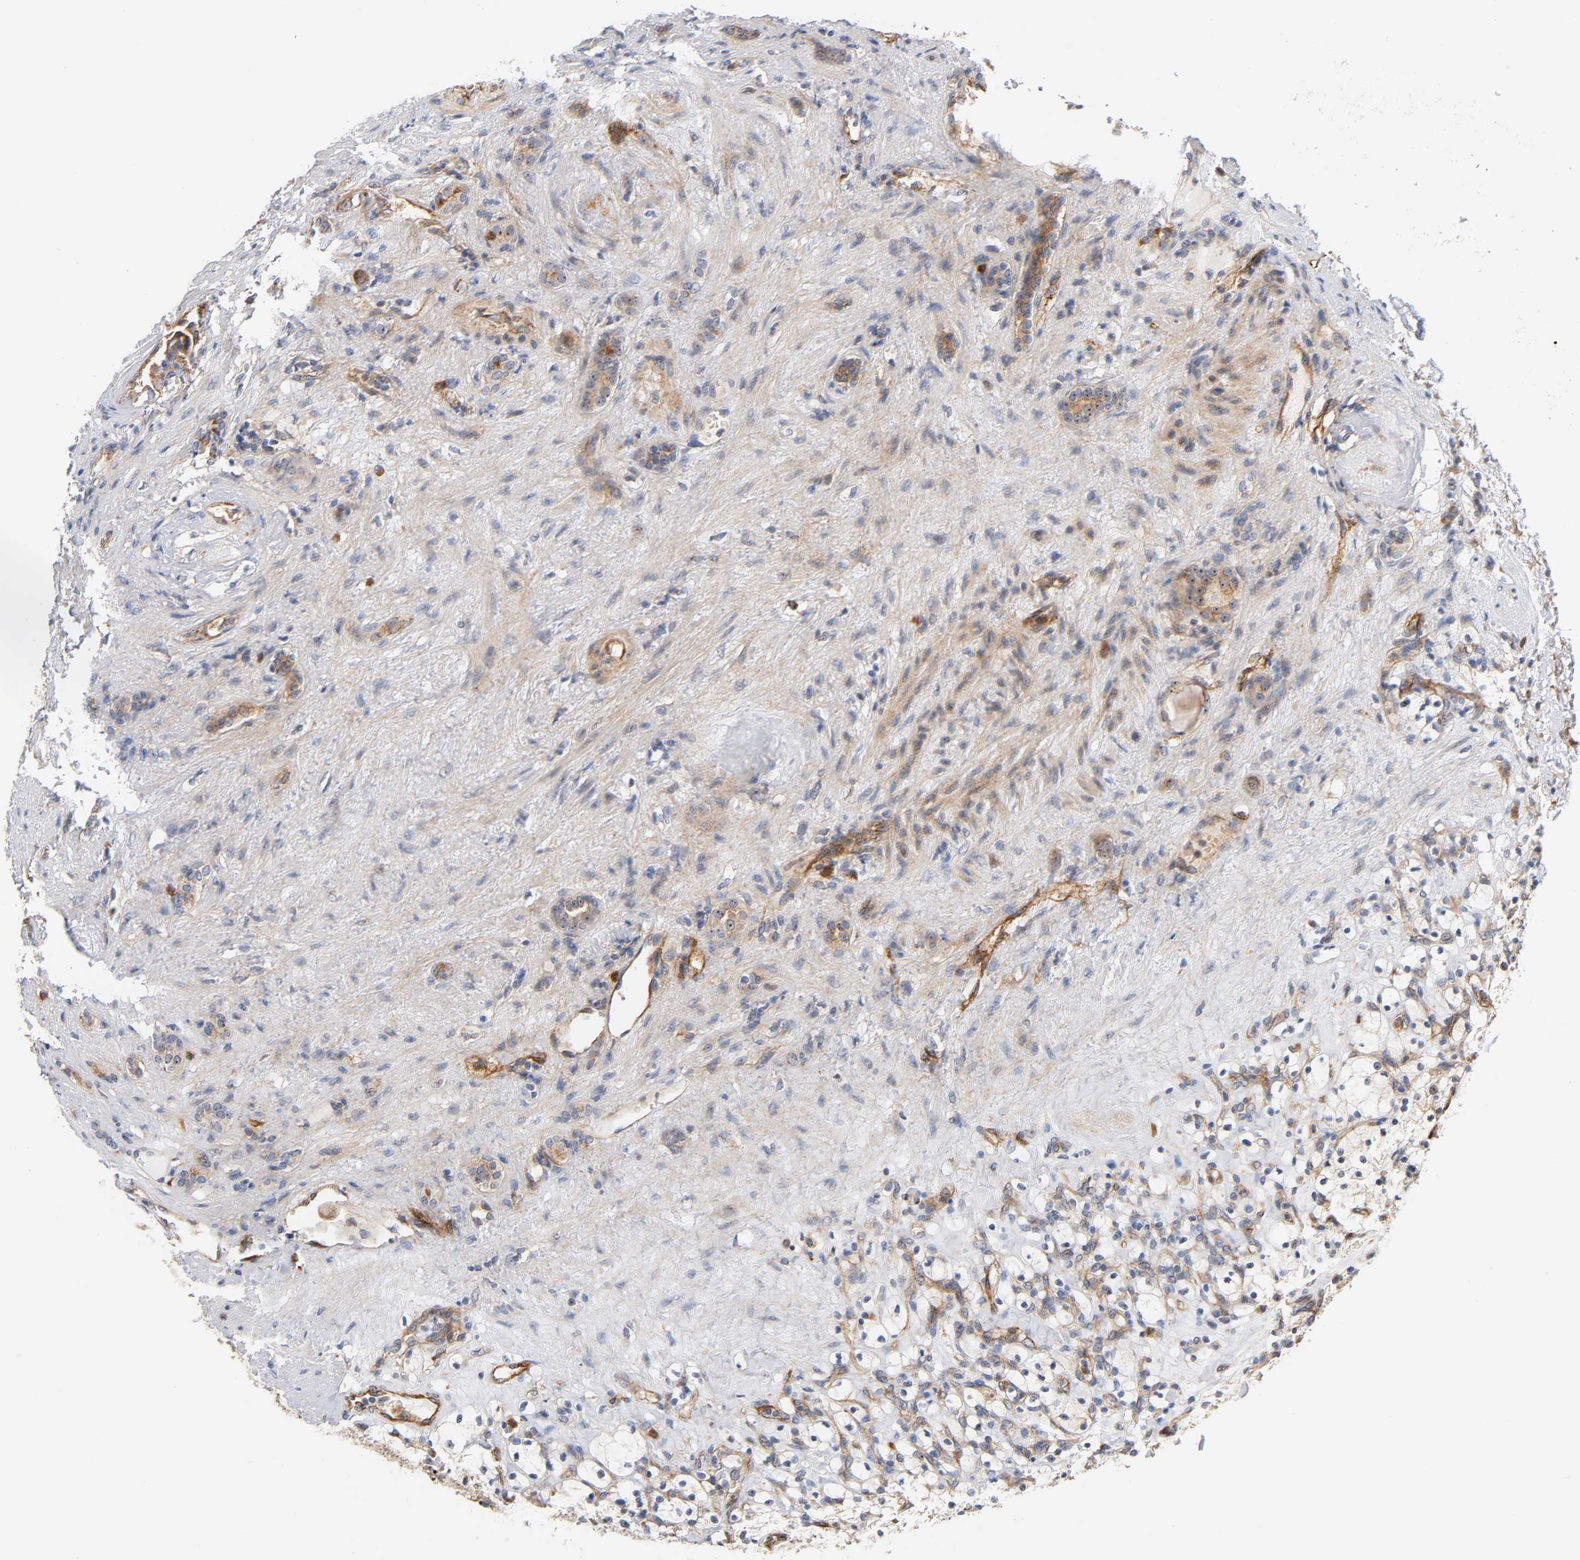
{"staining": {"intensity": "strong", "quantity": "25%-75%", "location": "cytoplasmic/membranous,nuclear"}, "tissue": "renal cancer", "cell_type": "Tumor cells", "image_type": "cancer", "snomed": [{"axis": "morphology", "description": "Adenocarcinoma, NOS"}, {"axis": "topography", "description": "Kidney"}], "caption": "An image showing strong cytoplasmic/membranous and nuclear expression in approximately 25%-75% of tumor cells in renal adenocarcinoma, as visualized by brown immunohistochemical staining.", "gene": "PLD1", "patient": {"sex": "female", "age": 83}}